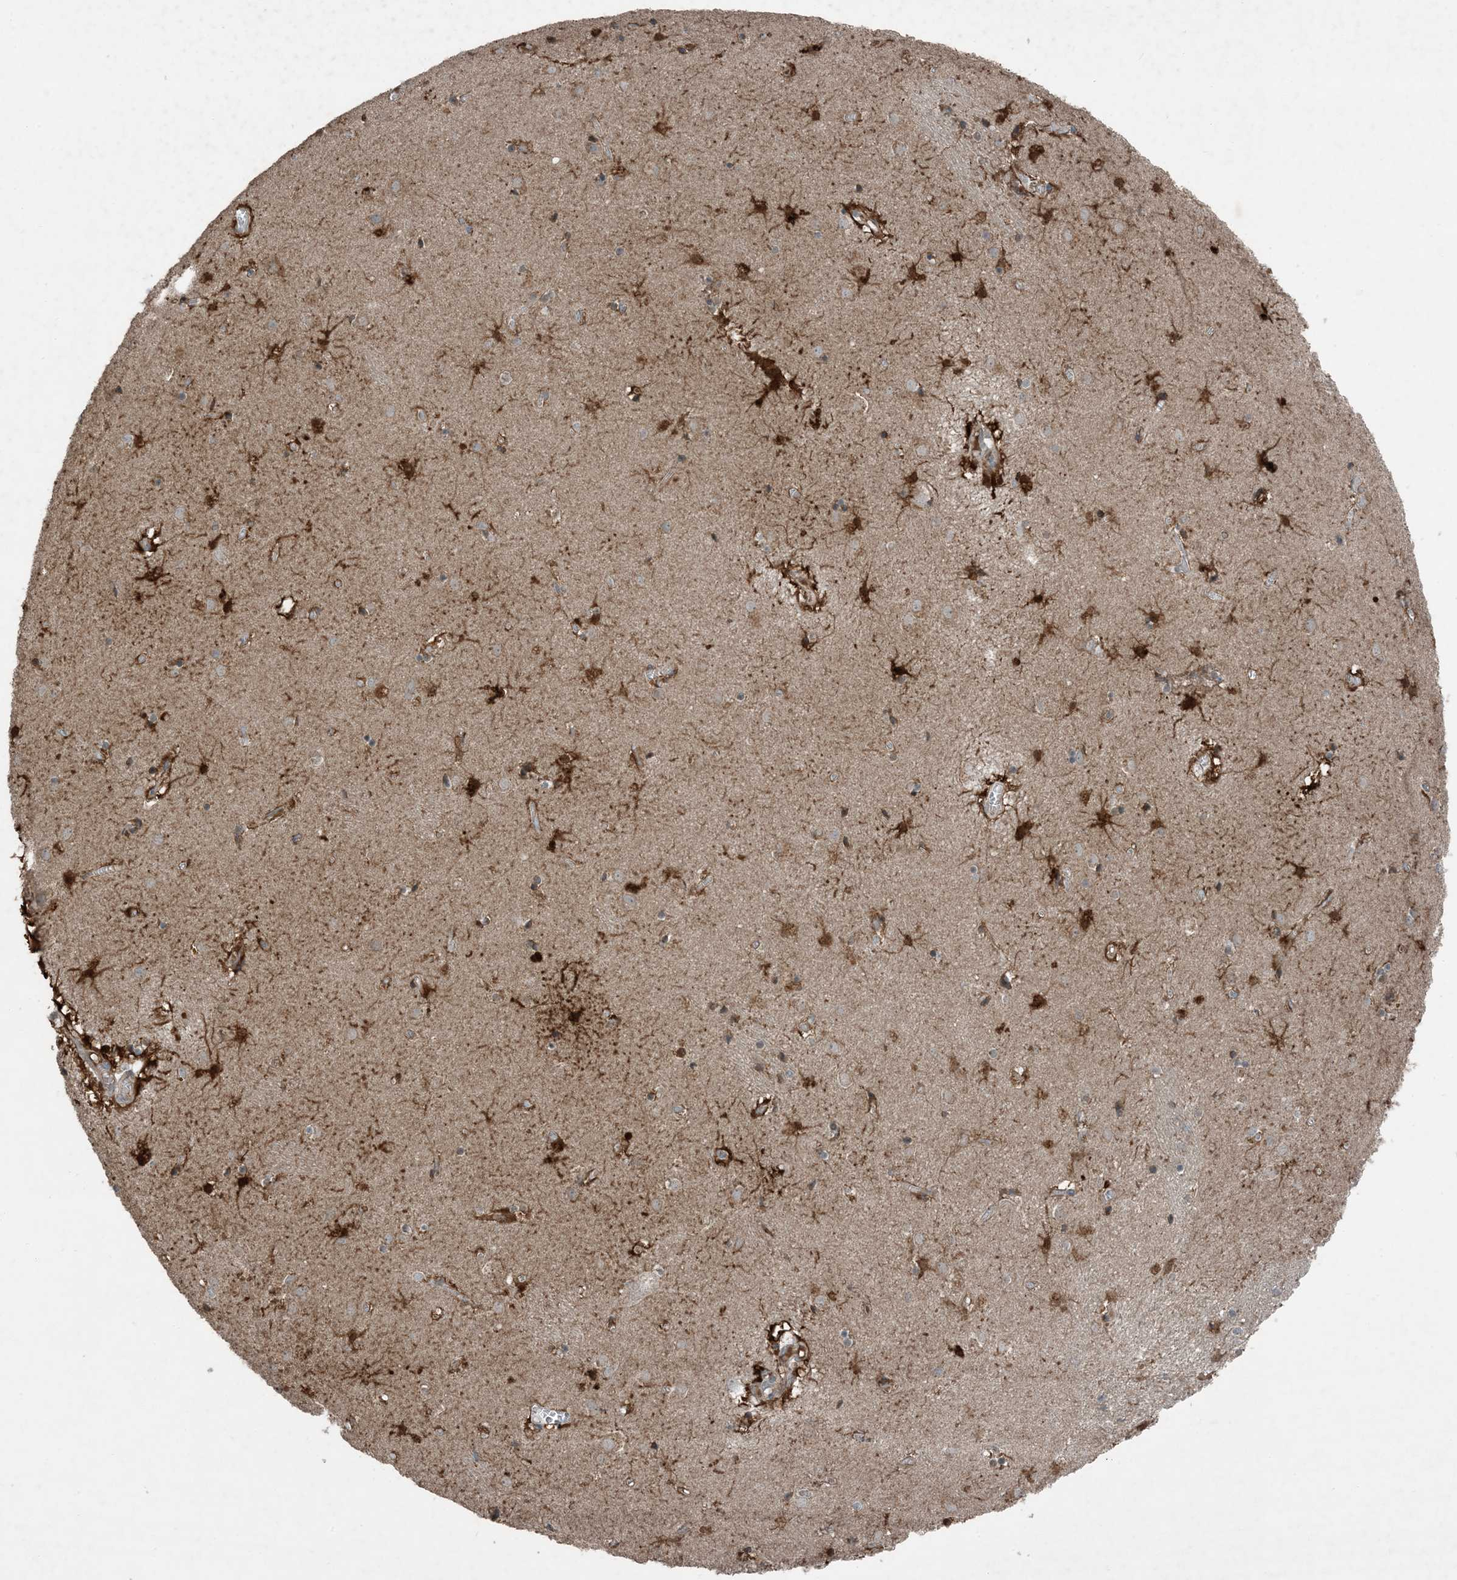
{"staining": {"intensity": "strong", "quantity": ">75%", "location": "cytoplasmic/membranous,nuclear"}, "tissue": "caudate", "cell_type": "Glial cells", "image_type": "normal", "snomed": [{"axis": "morphology", "description": "Normal tissue, NOS"}, {"axis": "topography", "description": "Lateral ventricle wall"}], "caption": "Strong cytoplasmic/membranous,nuclear staining for a protein is appreciated in approximately >75% of glial cells of normal caudate using IHC.", "gene": "MDN1", "patient": {"sex": "male", "age": 70}}